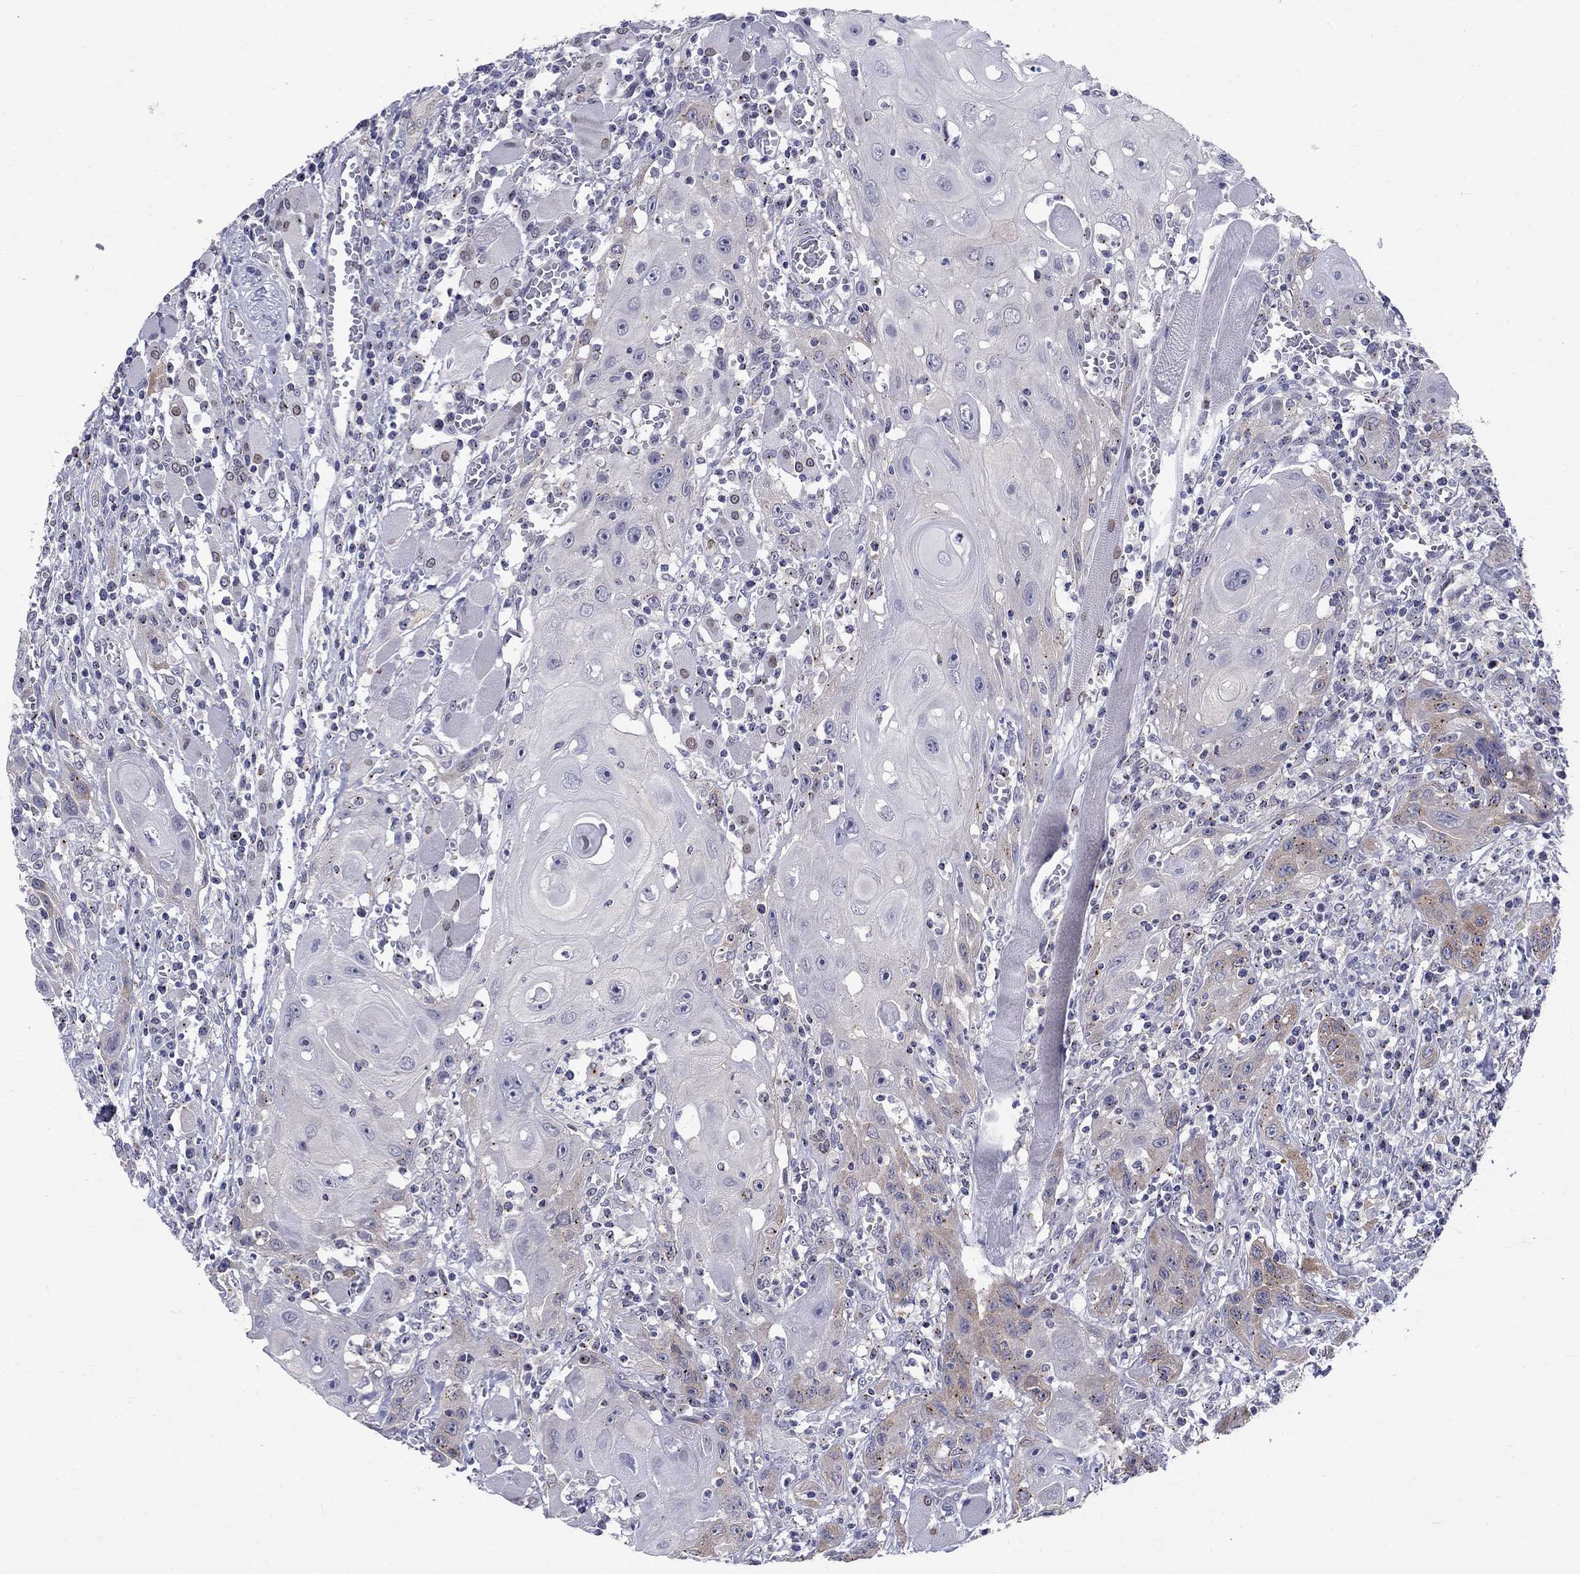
{"staining": {"intensity": "weak", "quantity": "<25%", "location": "cytoplasmic/membranous"}, "tissue": "head and neck cancer", "cell_type": "Tumor cells", "image_type": "cancer", "snomed": [{"axis": "morphology", "description": "Normal tissue, NOS"}, {"axis": "morphology", "description": "Squamous cell carcinoma, NOS"}, {"axis": "topography", "description": "Oral tissue"}, {"axis": "topography", "description": "Head-Neck"}], "caption": "Immunohistochemical staining of human head and neck cancer (squamous cell carcinoma) exhibits no significant expression in tumor cells.", "gene": "CEP43", "patient": {"sex": "male", "age": 71}}